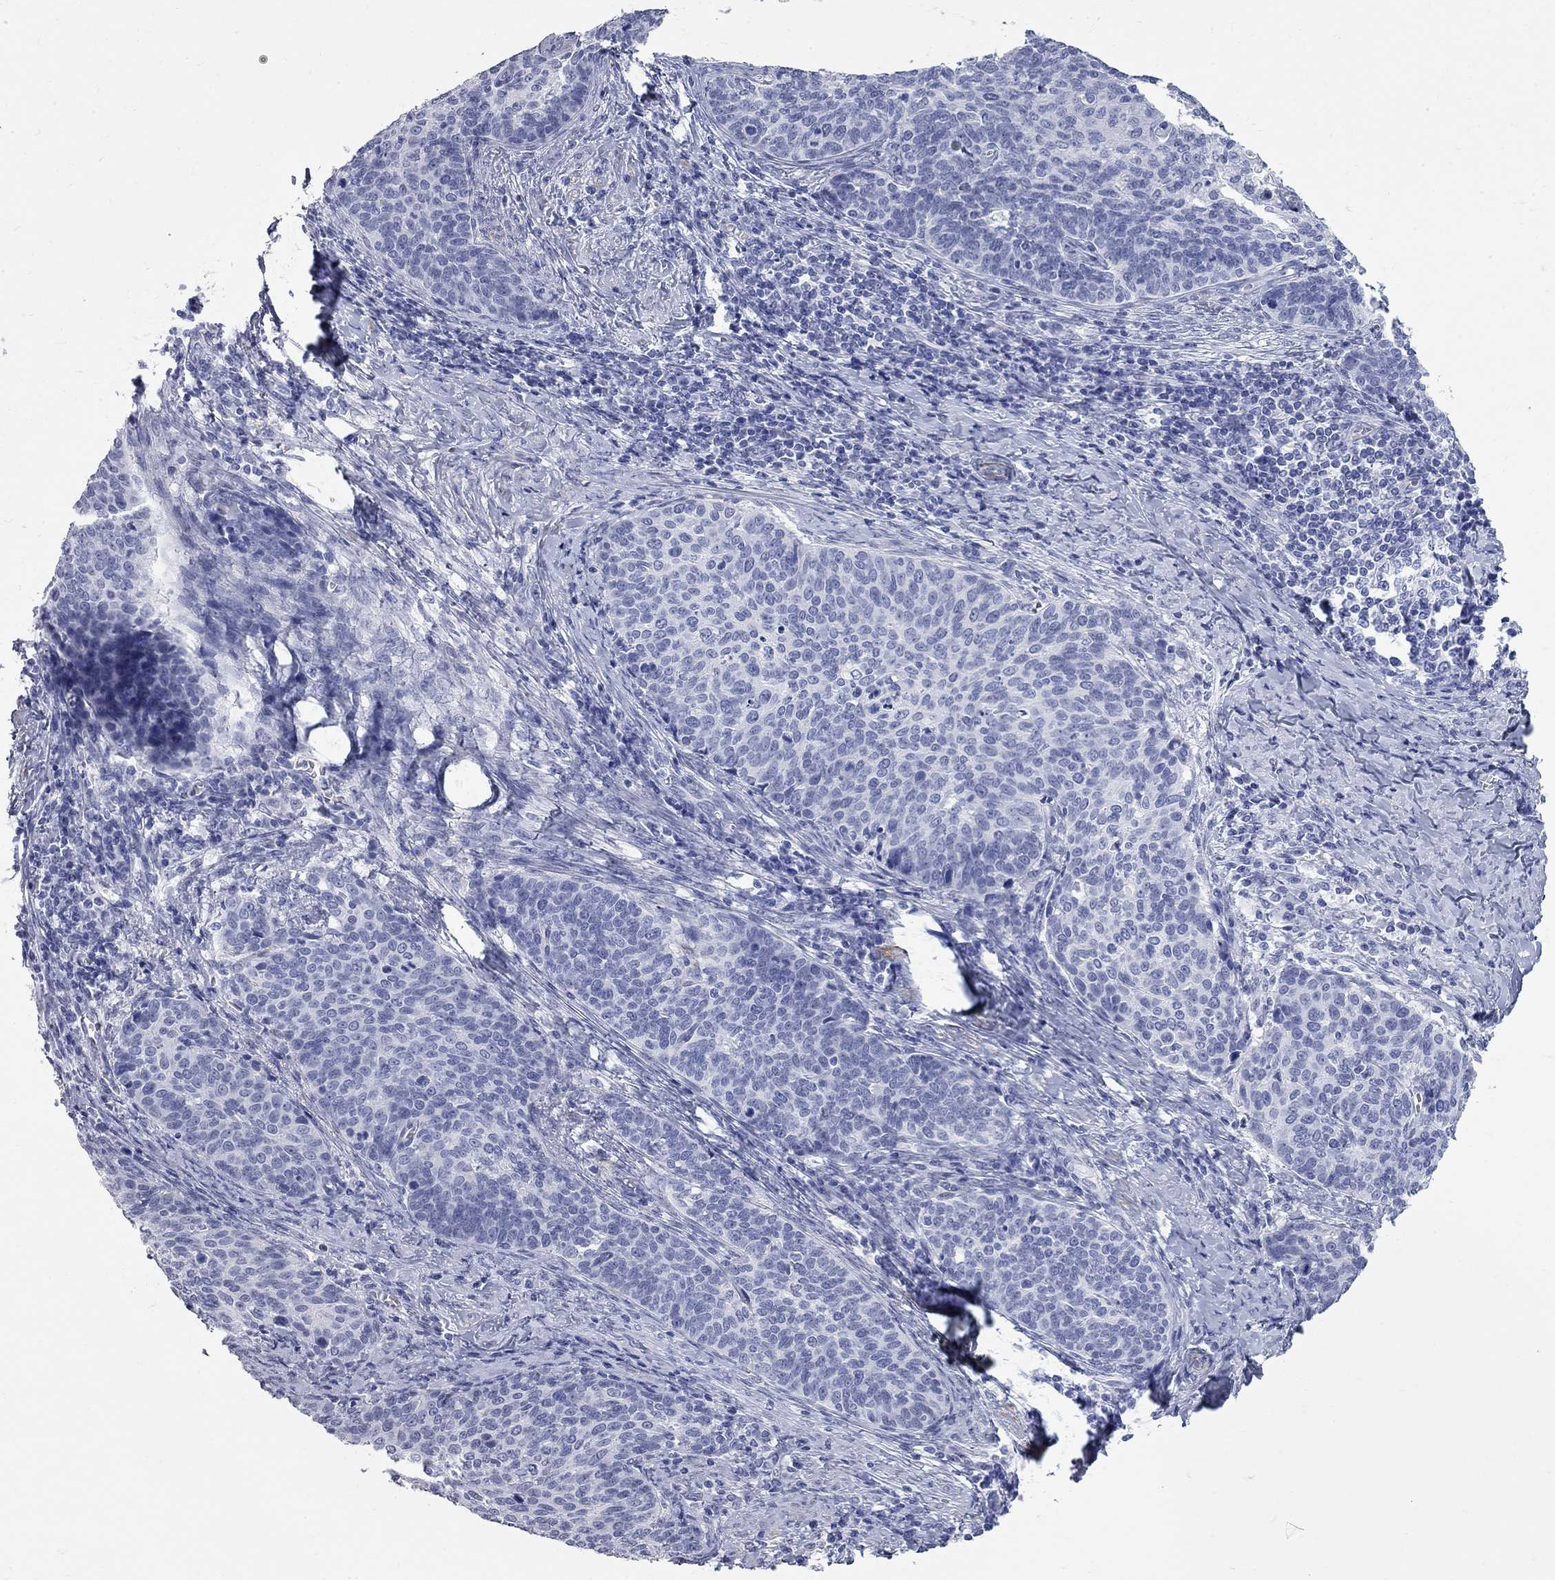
{"staining": {"intensity": "negative", "quantity": "none", "location": "none"}, "tissue": "cervical cancer", "cell_type": "Tumor cells", "image_type": "cancer", "snomed": [{"axis": "morphology", "description": "Normal tissue, NOS"}, {"axis": "morphology", "description": "Squamous cell carcinoma, NOS"}, {"axis": "topography", "description": "Cervix"}], "caption": "Immunohistochemistry micrograph of neoplastic tissue: squamous cell carcinoma (cervical) stained with DAB shows no significant protein expression in tumor cells.", "gene": "BPIFB1", "patient": {"sex": "female", "age": 39}}